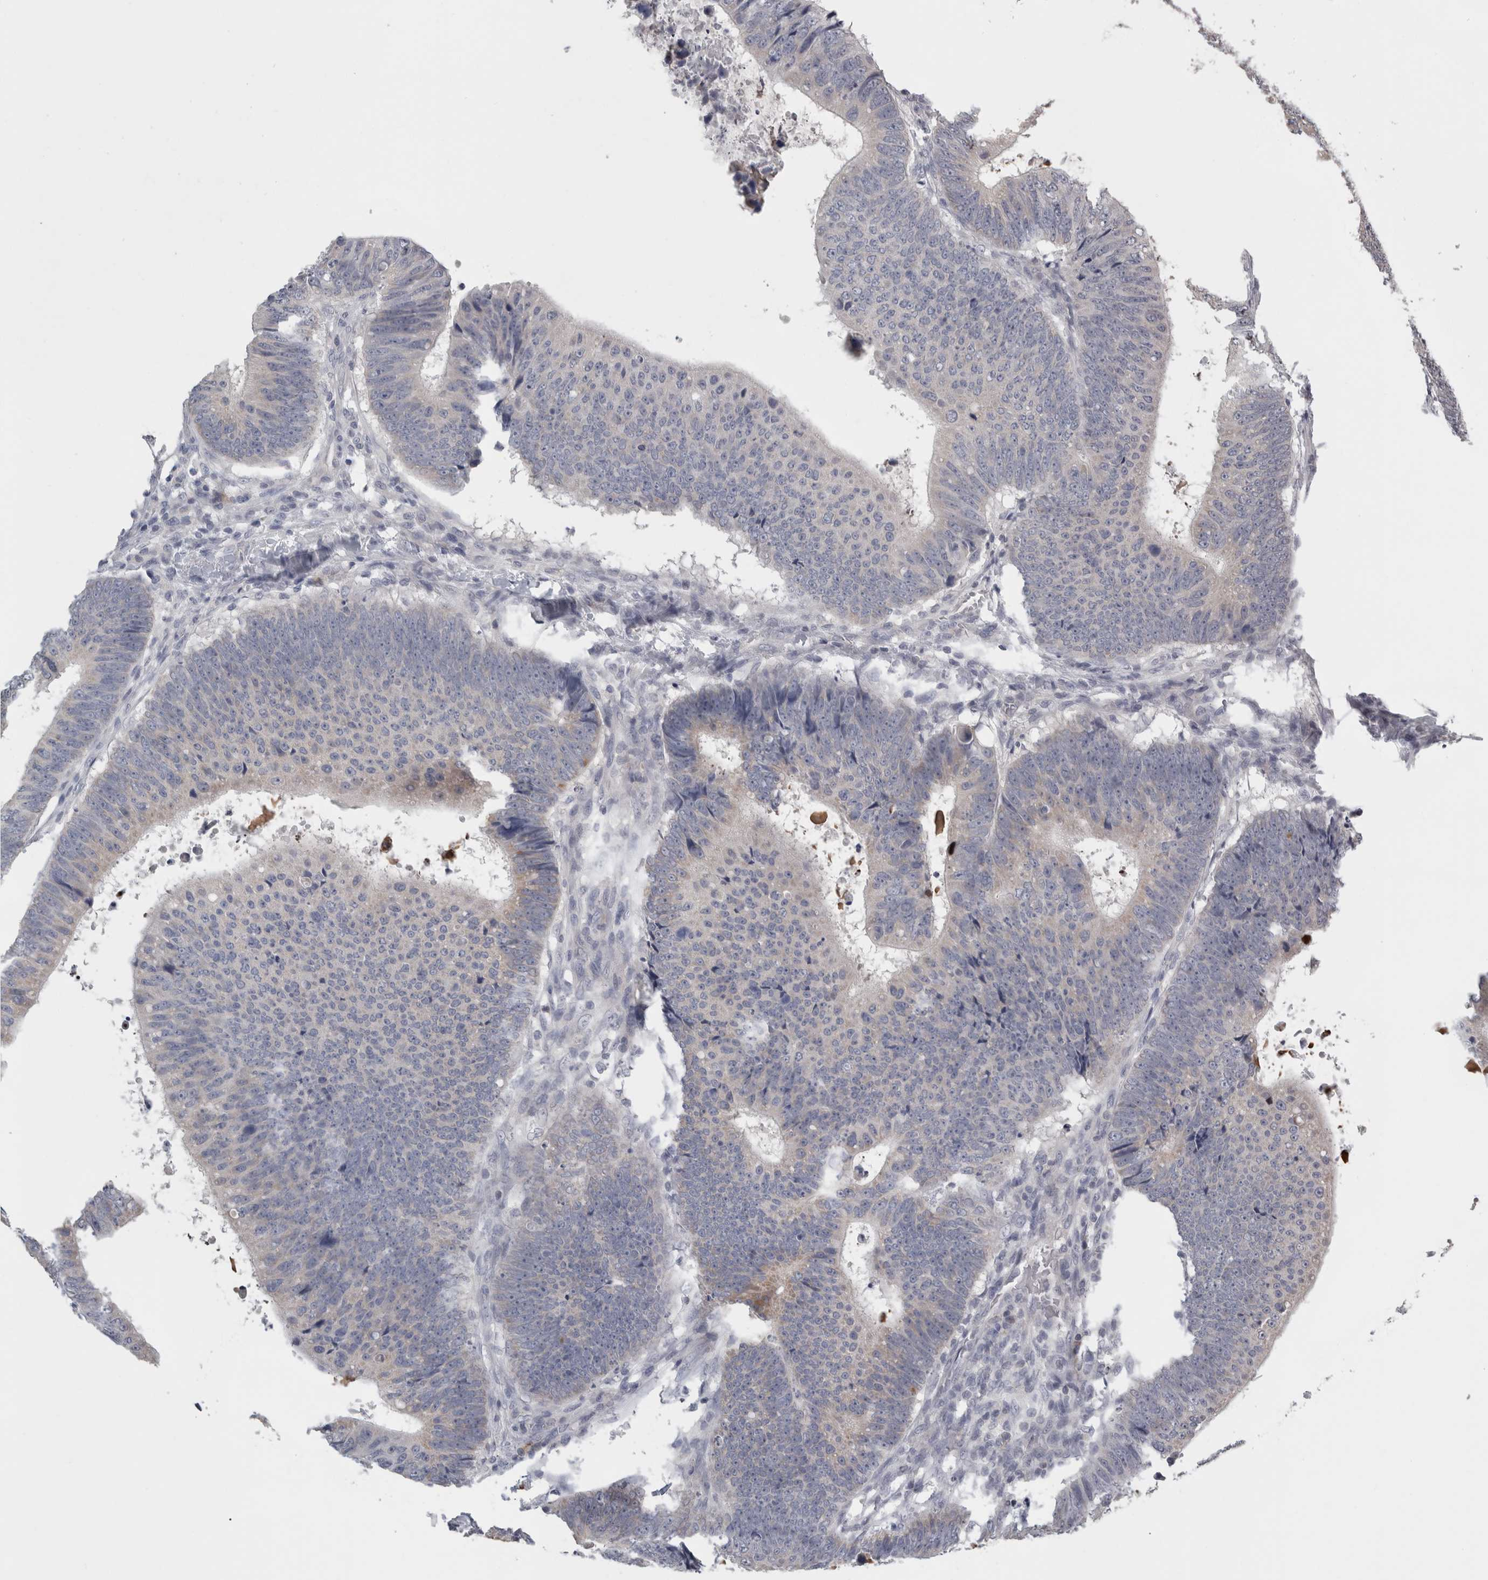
{"staining": {"intensity": "negative", "quantity": "none", "location": "none"}, "tissue": "colorectal cancer", "cell_type": "Tumor cells", "image_type": "cancer", "snomed": [{"axis": "morphology", "description": "Adenocarcinoma, NOS"}, {"axis": "topography", "description": "Colon"}], "caption": "IHC photomicrograph of neoplastic tissue: human colorectal cancer (adenocarcinoma) stained with DAB displays no significant protein staining in tumor cells. (Stains: DAB IHC with hematoxylin counter stain, Microscopy: brightfield microscopy at high magnification).", "gene": "TCAP", "patient": {"sex": "male", "age": 56}}